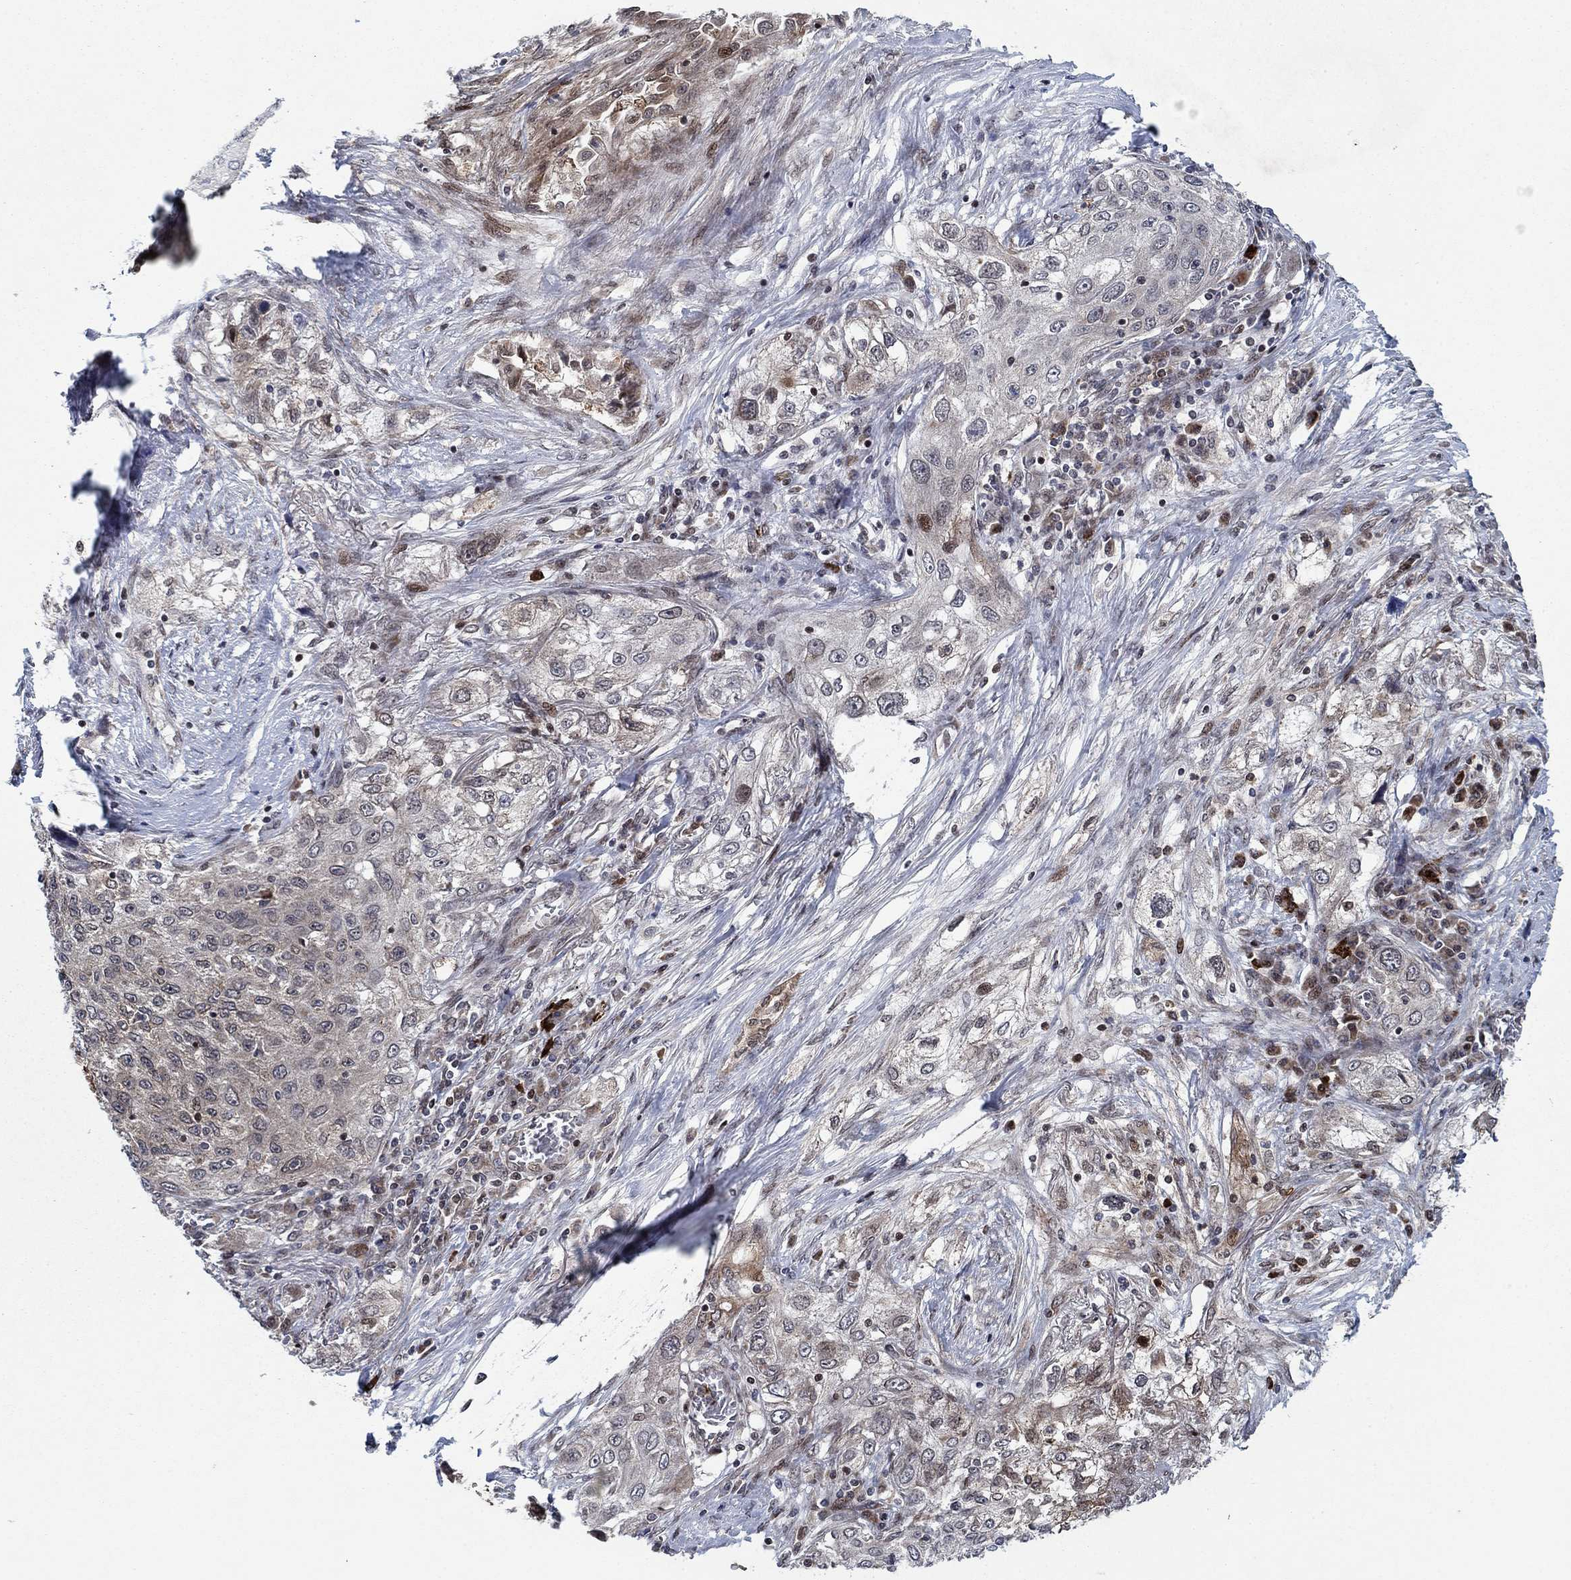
{"staining": {"intensity": "moderate", "quantity": "<25%", "location": "nuclear"}, "tissue": "lung cancer", "cell_type": "Tumor cells", "image_type": "cancer", "snomed": [{"axis": "morphology", "description": "Squamous cell carcinoma, NOS"}, {"axis": "topography", "description": "Lung"}], "caption": "The histopathology image exhibits a brown stain indicating the presence of a protein in the nuclear of tumor cells in lung cancer (squamous cell carcinoma).", "gene": "PRICKLE4", "patient": {"sex": "female", "age": 69}}